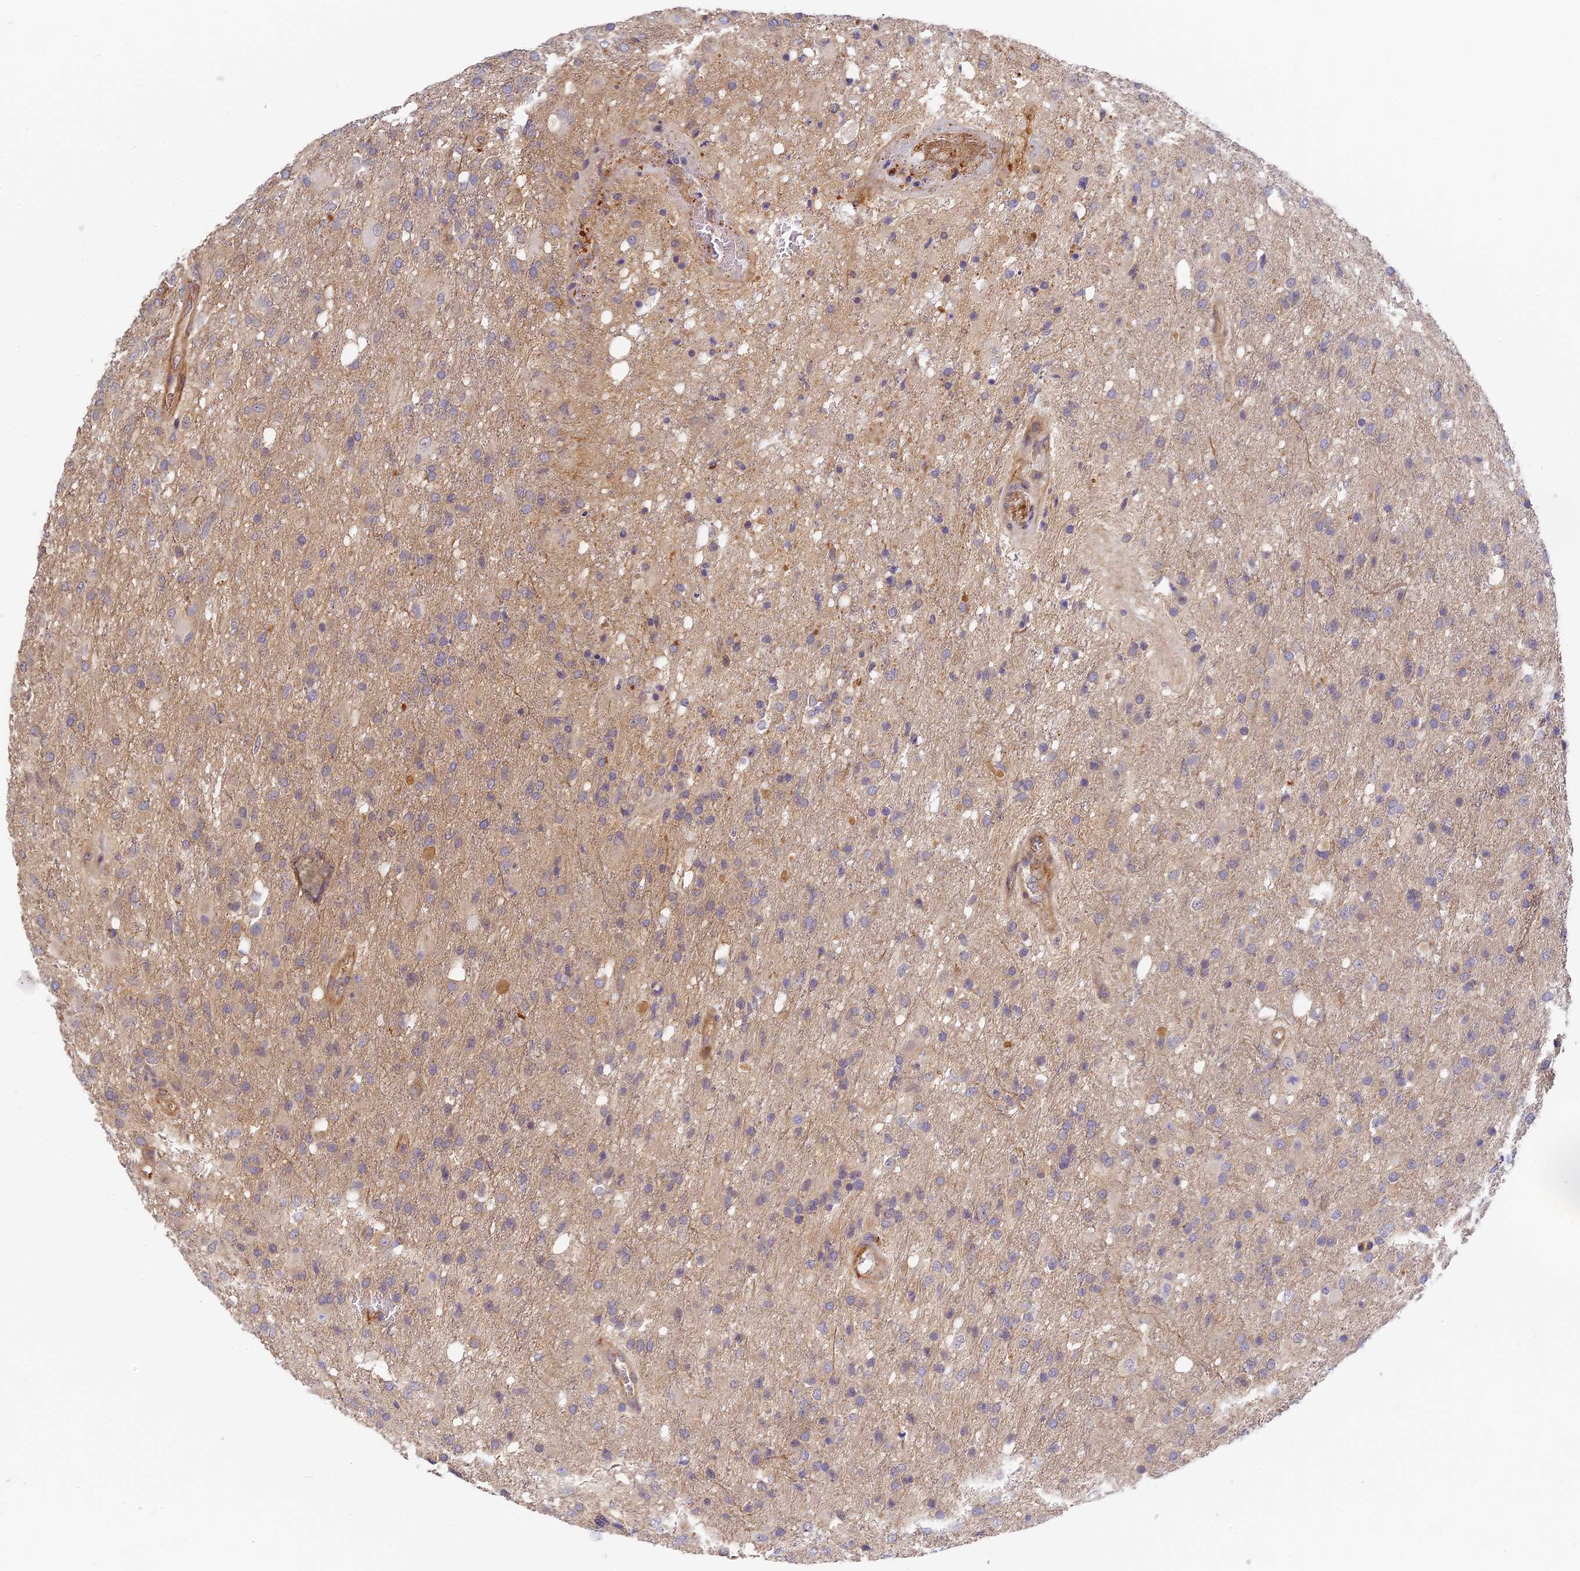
{"staining": {"intensity": "weak", "quantity": "<25%", "location": "cytoplasmic/membranous"}, "tissue": "glioma", "cell_type": "Tumor cells", "image_type": "cancer", "snomed": [{"axis": "morphology", "description": "Glioma, malignant, High grade"}, {"axis": "topography", "description": "Brain"}], "caption": "Human malignant high-grade glioma stained for a protein using immunohistochemistry (IHC) shows no staining in tumor cells.", "gene": "MISP3", "patient": {"sex": "female", "age": 74}}